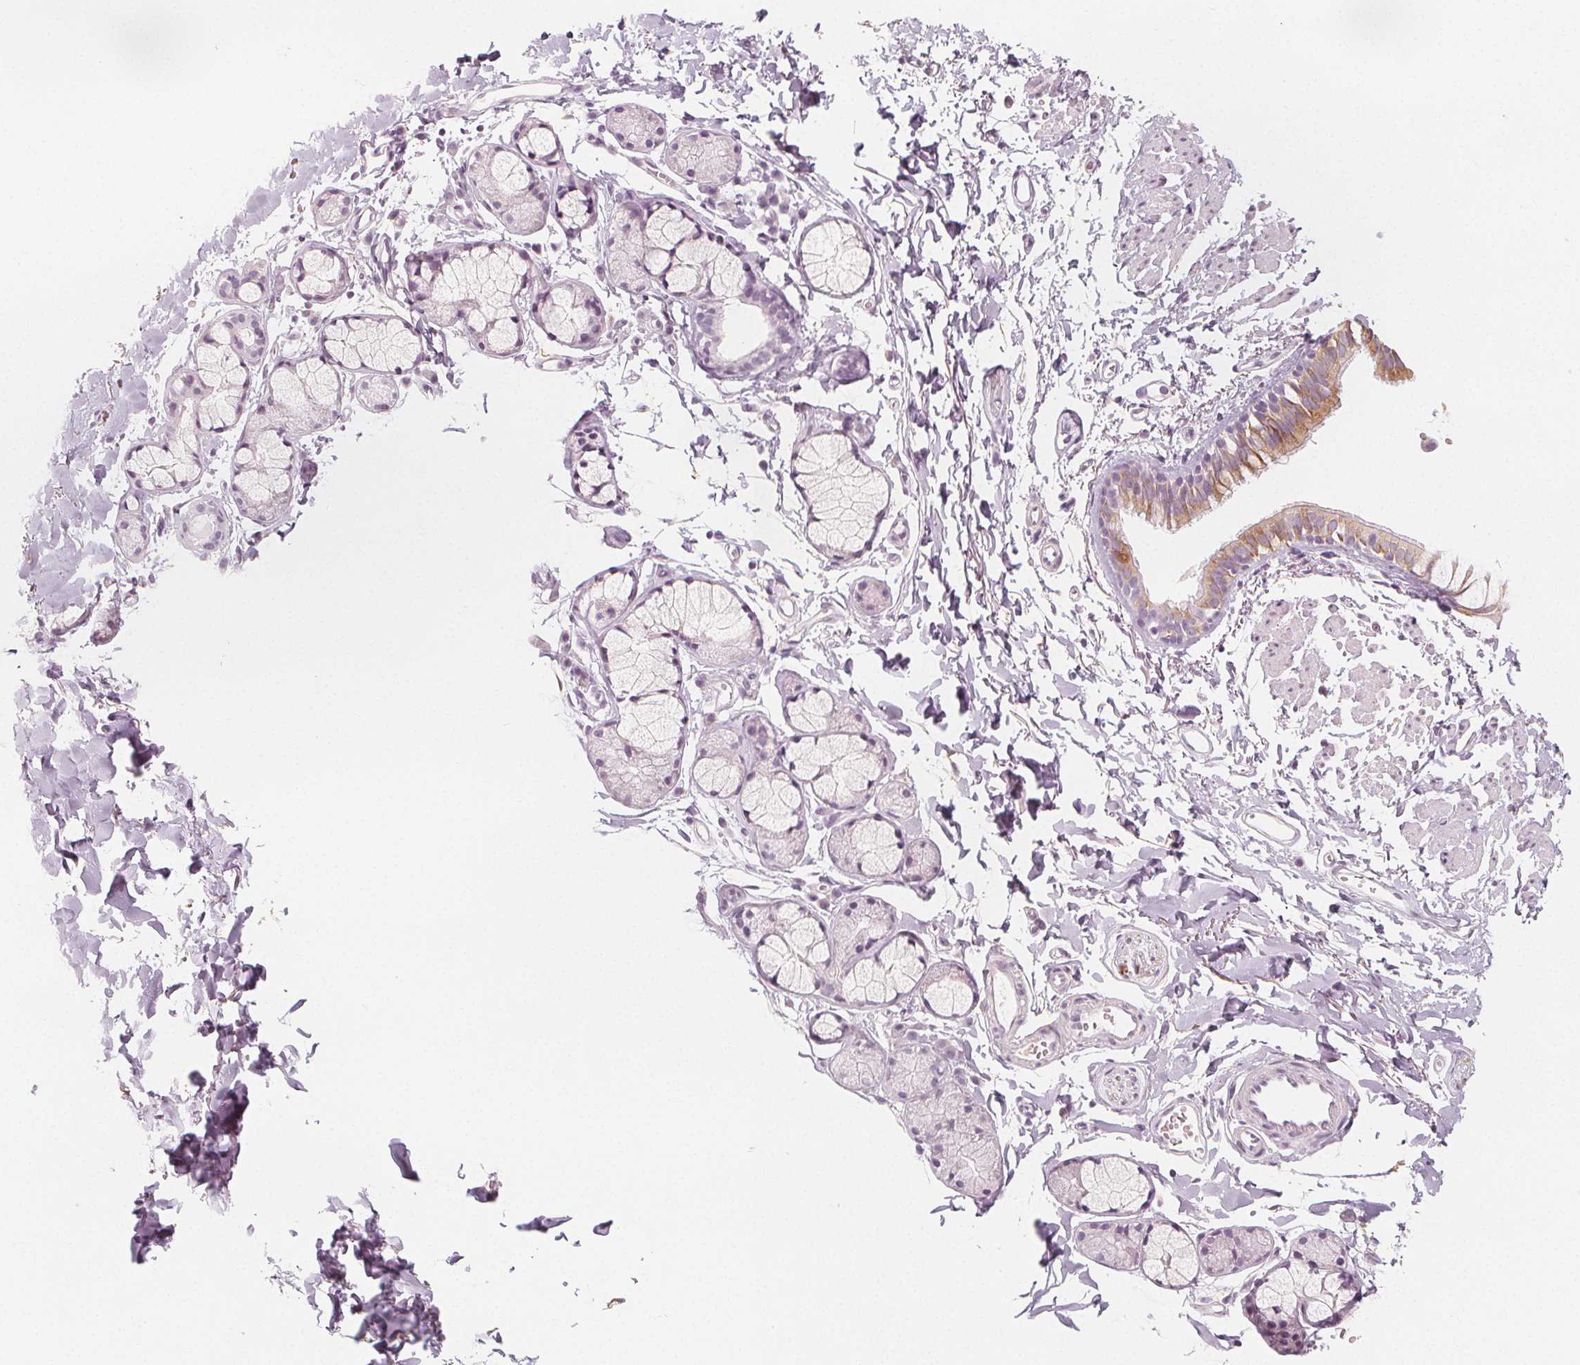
{"staining": {"intensity": "moderate", "quantity": ">75%", "location": "cytoplasmic/membranous"}, "tissue": "bronchus", "cell_type": "Respiratory epithelial cells", "image_type": "normal", "snomed": [{"axis": "morphology", "description": "Normal tissue, NOS"}, {"axis": "topography", "description": "Cartilage tissue"}, {"axis": "topography", "description": "Bronchus"}], "caption": "Protein staining of benign bronchus exhibits moderate cytoplasmic/membranous expression in approximately >75% of respiratory epithelial cells.", "gene": "MAP1A", "patient": {"sex": "female", "age": 59}}